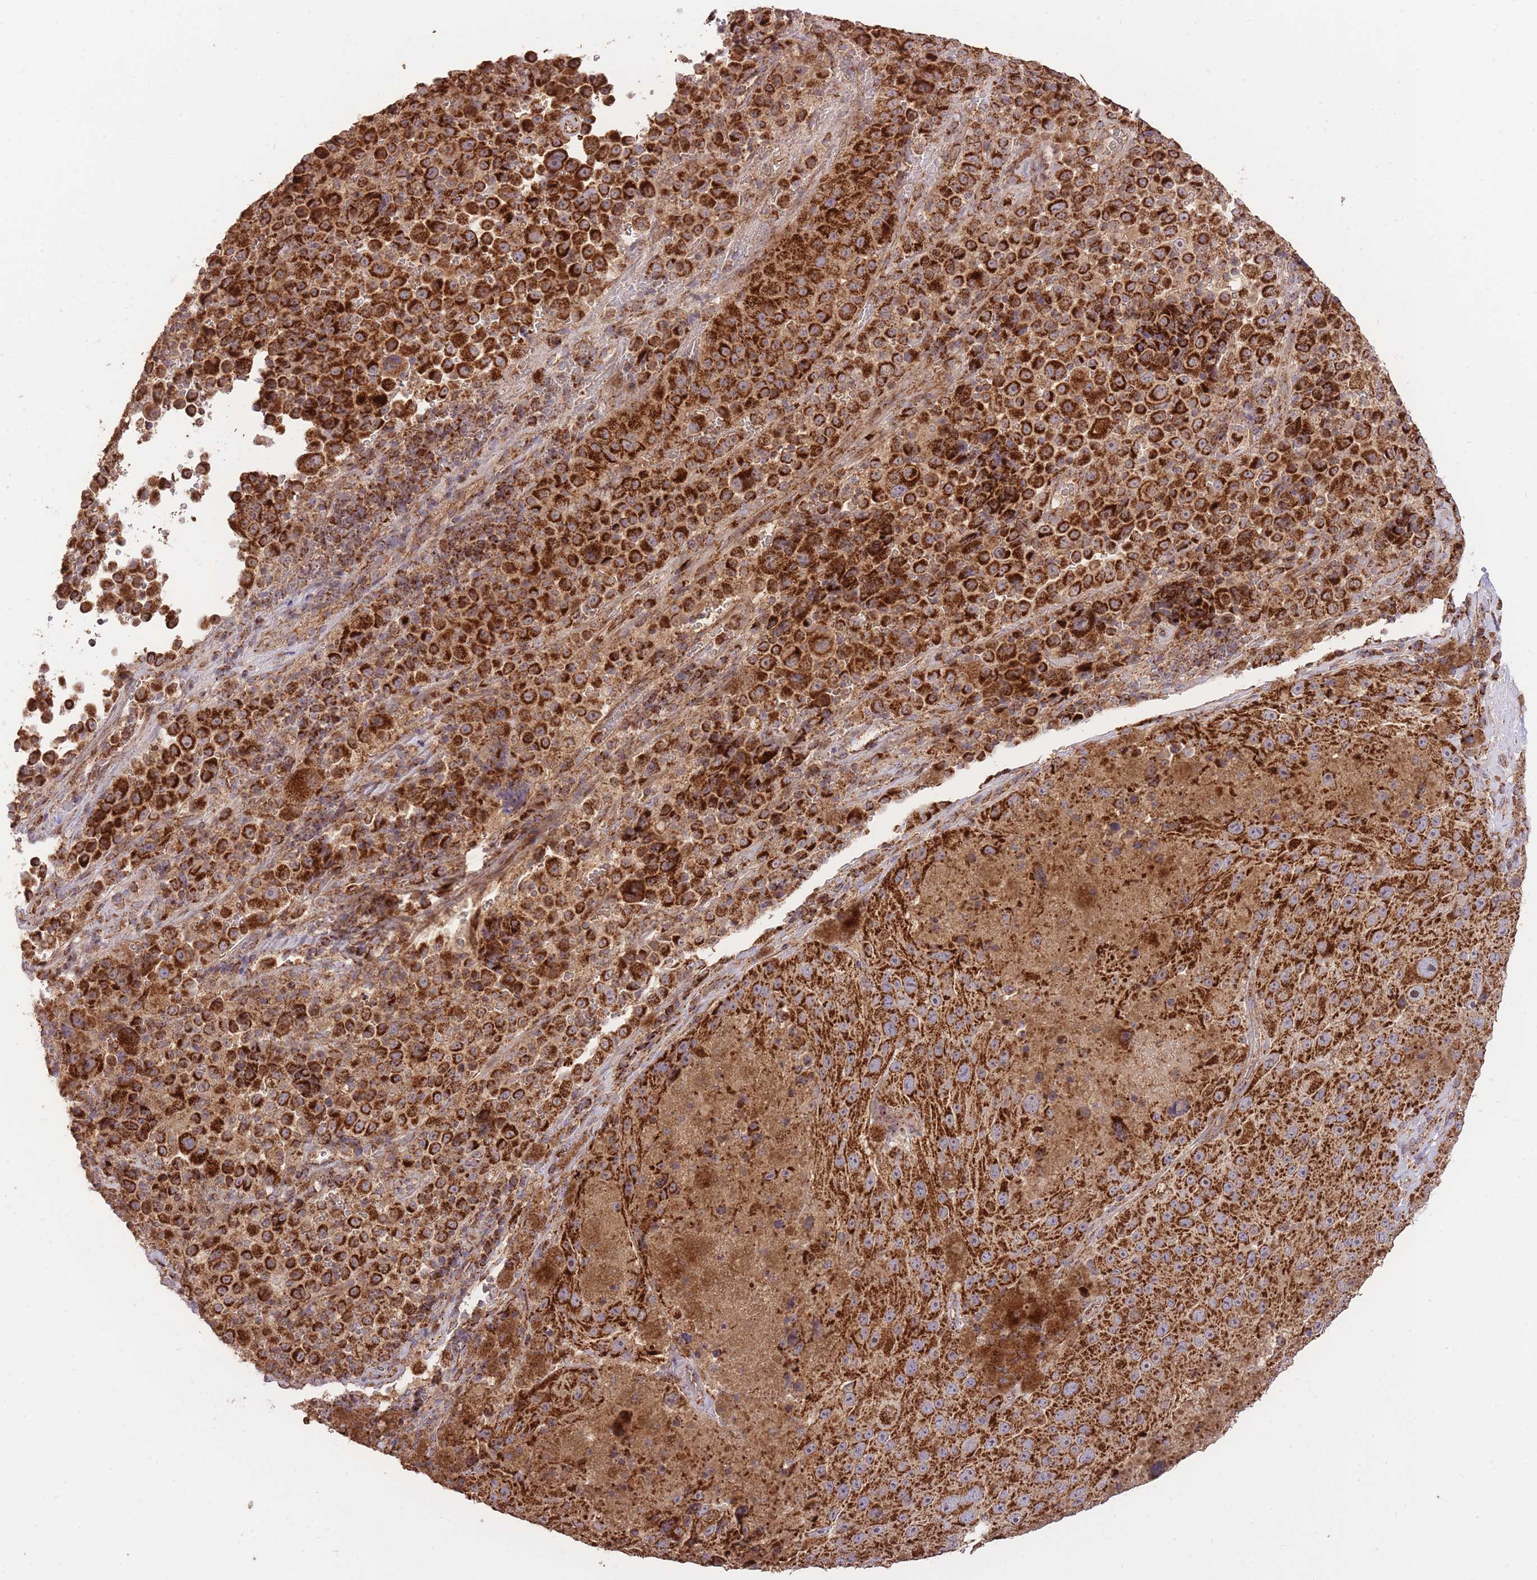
{"staining": {"intensity": "strong", "quantity": ">75%", "location": "cytoplasmic/membranous"}, "tissue": "melanoma", "cell_type": "Tumor cells", "image_type": "cancer", "snomed": [{"axis": "morphology", "description": "Malignant melanoma, Metastatic site"}, {"axis": "topography", "description": "Lymph node"}], "caption": "The image shows immunohistochemical staining of melanoma. There is strong cytoplasmic/membranous staining is appreciated in about >75% of tumor cells.", "gene": "PREP", "patient": {"sex": "male", "age": 62}}